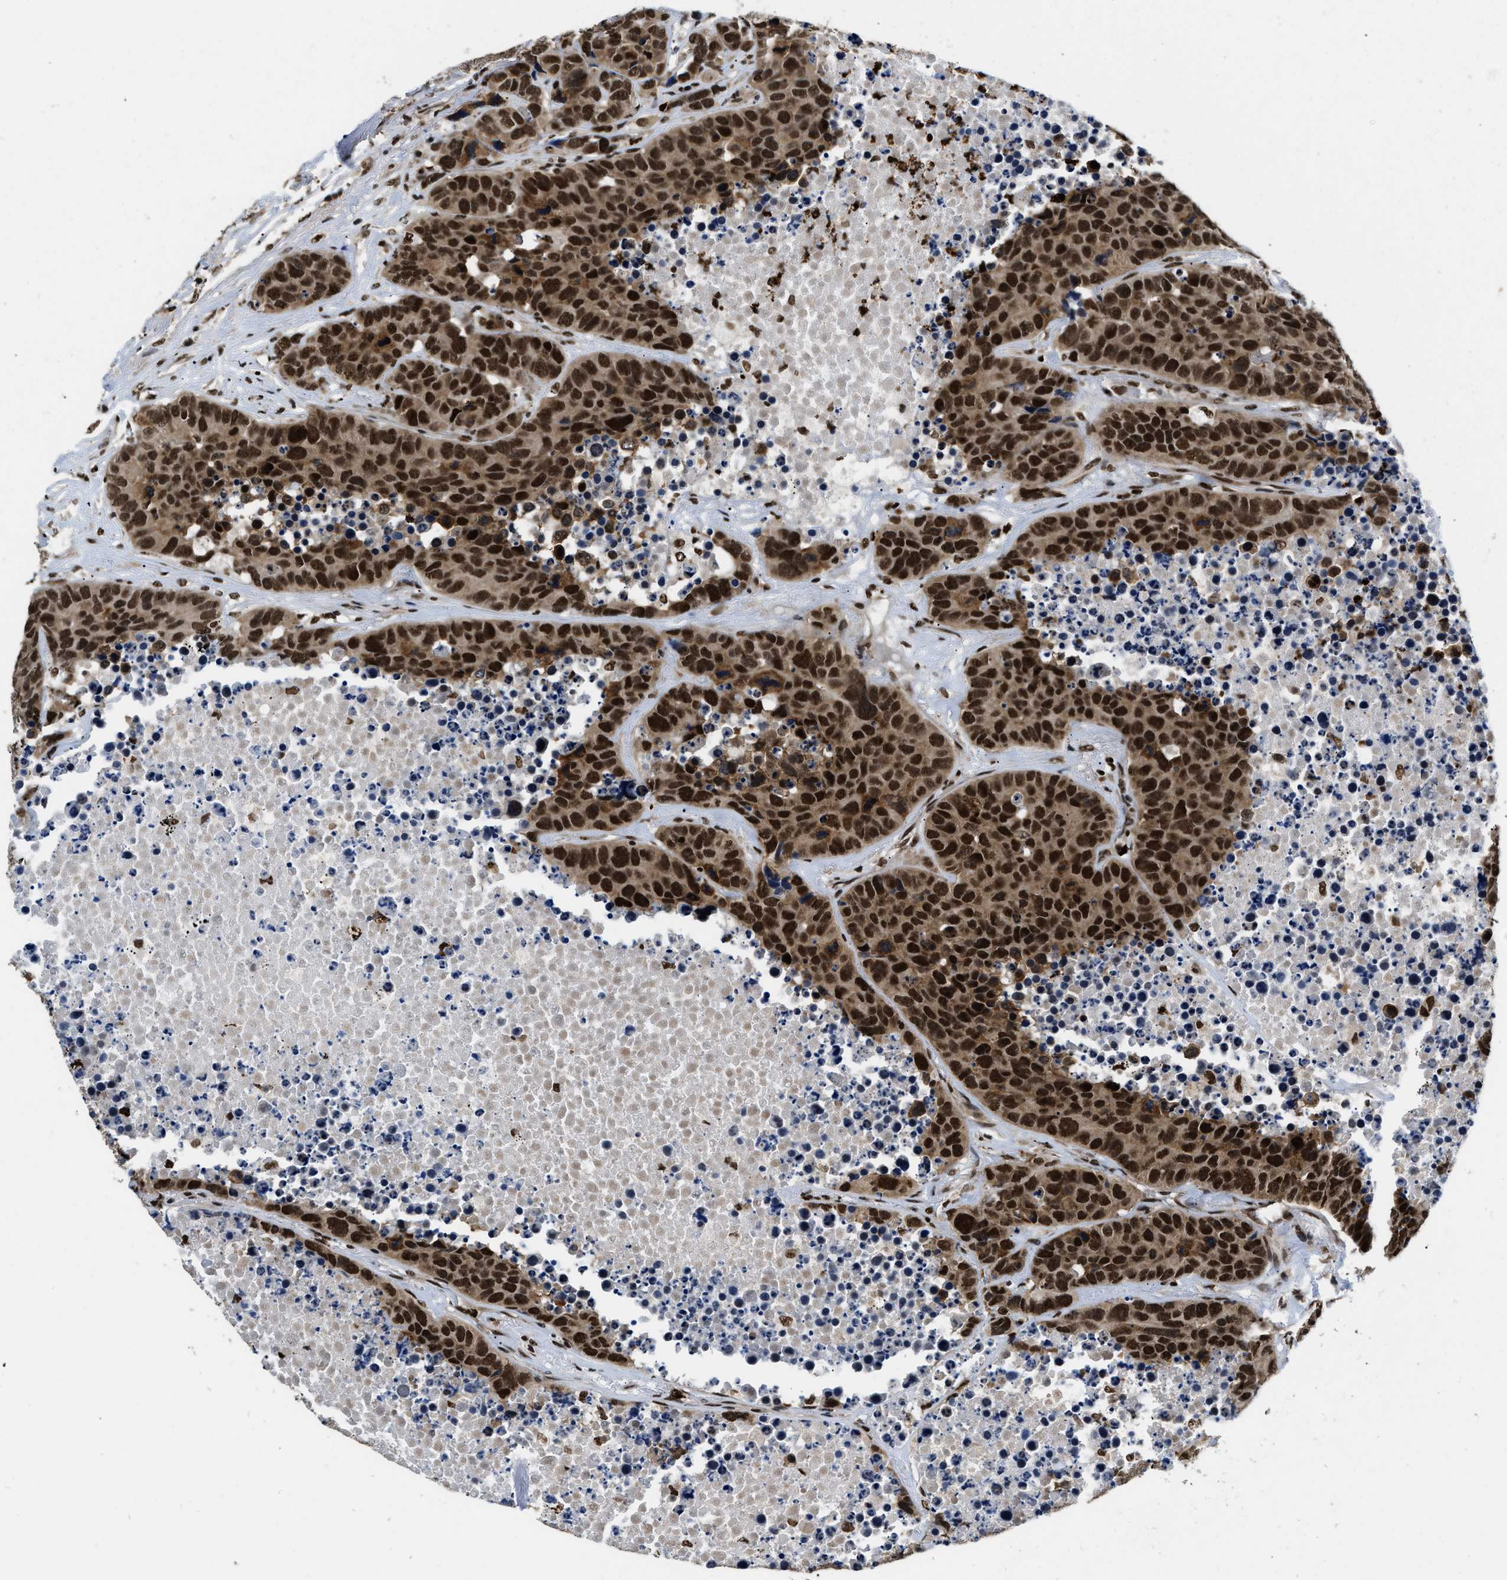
{"staining": {"intensity": "strong", "quantity": ">75%", "location": "cytoplasmic/membranous,nuclear"}, "tissue": "carcinoid", "cell_type": "Tumor cells", "image_type": "cancer", "snomed": [{"axis": "morphology", "description": "Carcinoid, malignant, NOS"}, {"axis": "topography", "description": "Lung"}], "caption": "A high amount of strong cytoplasmic/membranous and nuclear expression is present in about >75% of tumor cells in carcinoid (malignant) tissue.", "gene": "CCNDBP1", "patient": {"sex": "male", "age": 60}}